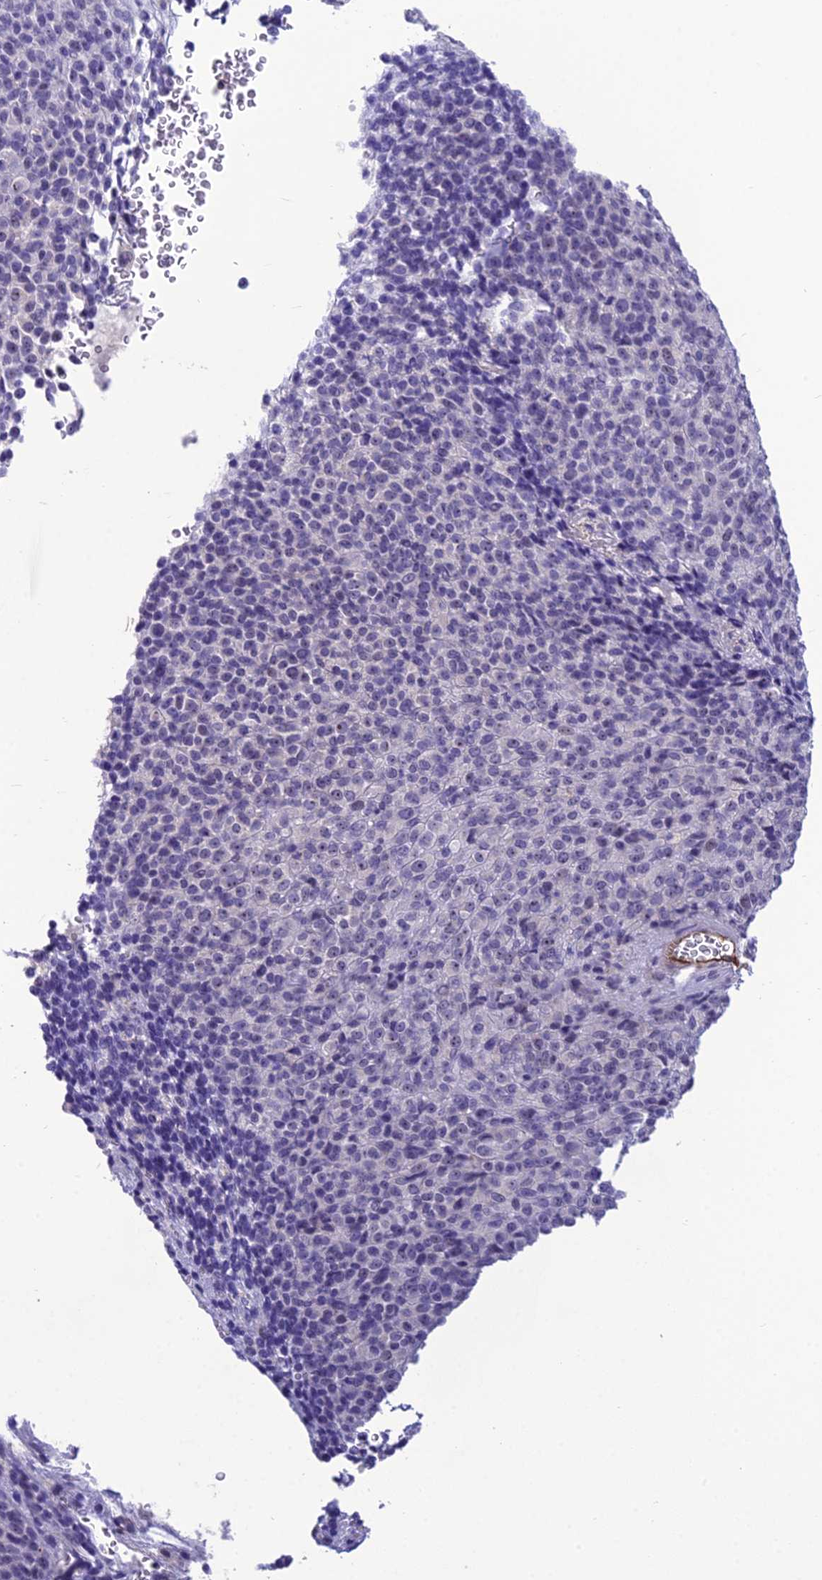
{"staining": {"intensity": "negative", "quantity": "none", "location": "none"}, "tissue": "melanoma", "cell_type": "Tumor cells", "image_type": "cancer", "snomed": [{"axis": "morphology", "description": "Malignant melanoma, Metastatic site"}, {"axis": "topography", "description": "Brain"}], "caption": "Malignant melanoma (metastatic site) was stained to show a protein in brown. There is no significant expression in tumor cells.", "gene": "BBS7", "patient": {"sex": "female", "age": 56}}